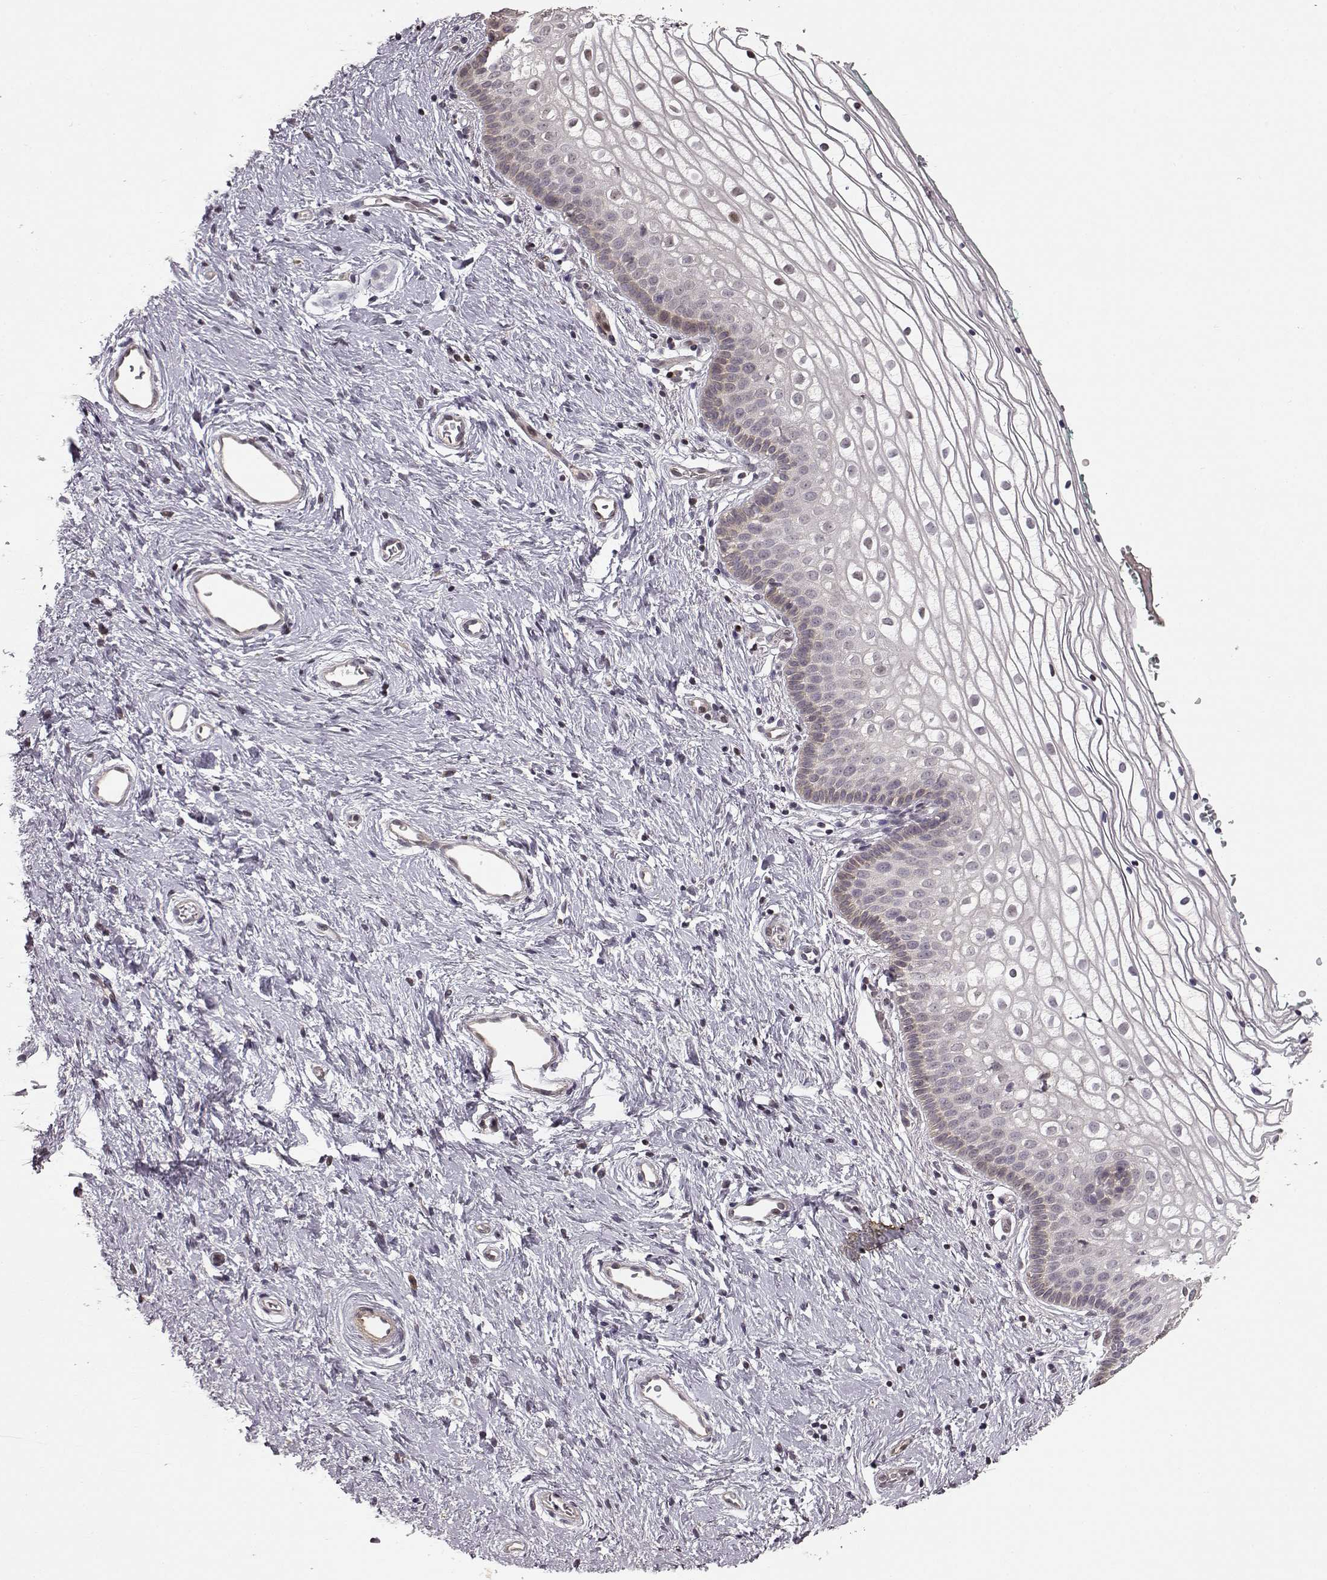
{"staining": {"intensity": "negative", "quantity": "none", "location": "none"}, "tissue": "vagina", "cell_type": "Squamous epithelial cells", "image_type": "normal", "snomed": [{"axis": "morphology", "description": "Normal tissue, NOS"}, {"axis": "topography", "description": "Vagina"}], "caption": "DAB (3,3'-diaminobenzidine) immunohistochemical staining of benign human vagina displays no significant positivity in squamous epithelial cells.", "gene": "BACH2", "patient": {"sex": "female", "age": 36}}